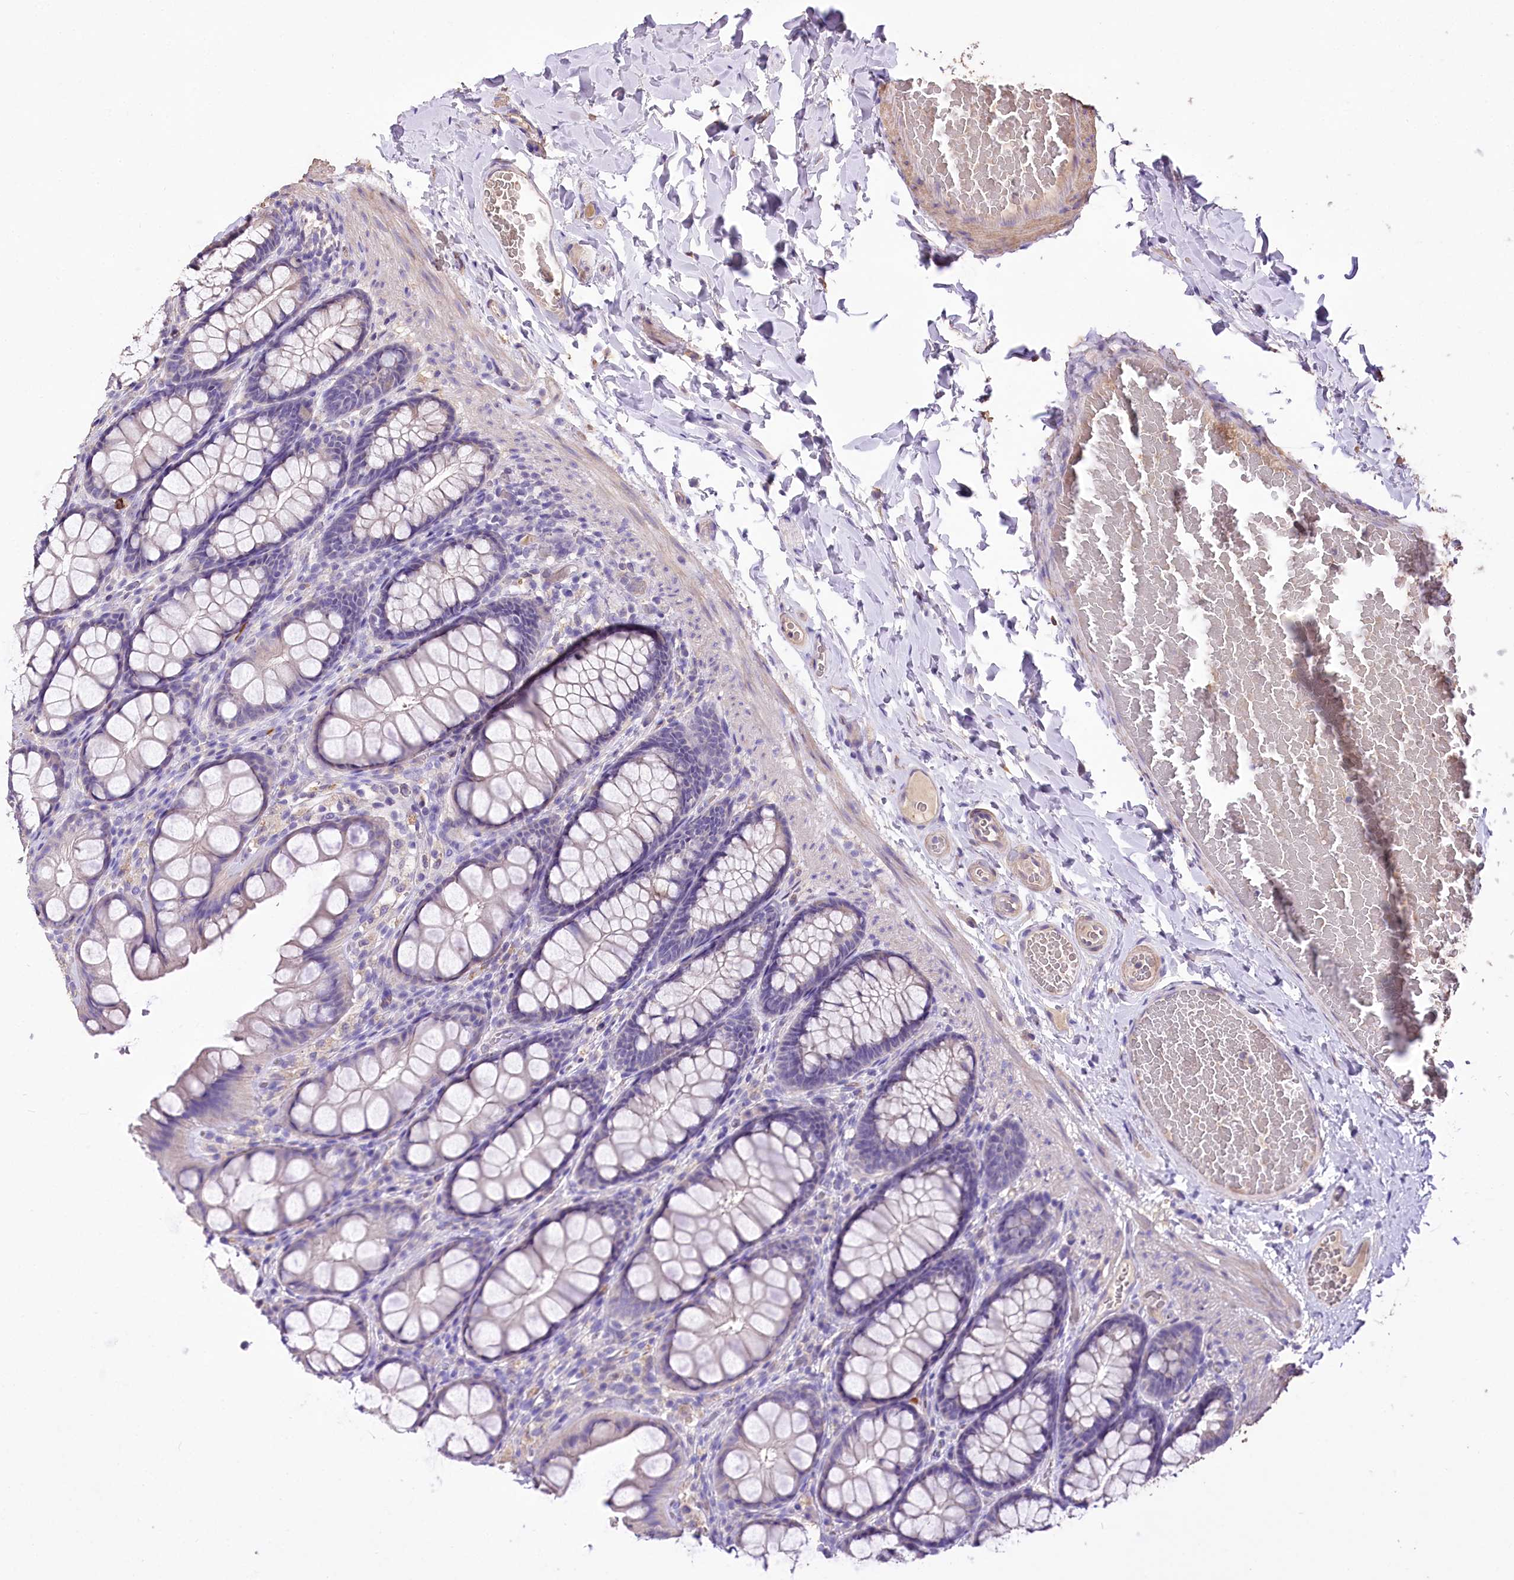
{"staining": {"intensity": "negative", "quantity": "none", "location": "none"}, "tissue": "colon", "cell_type": "Endothelial cells", "image_type": "normal", "snomed": [{"axis": "morphology", "description": "Normal tissue, NOS"}, {"axis": "topography", "description": "Colon"}], "caption": "IHC photomicrograph of unremarkable human colon stained for a protein (brown), which shows no positivity in endothelial cells.", "gene": "PCYOX1L", "patient": {"sex": "male", "age": 47}}